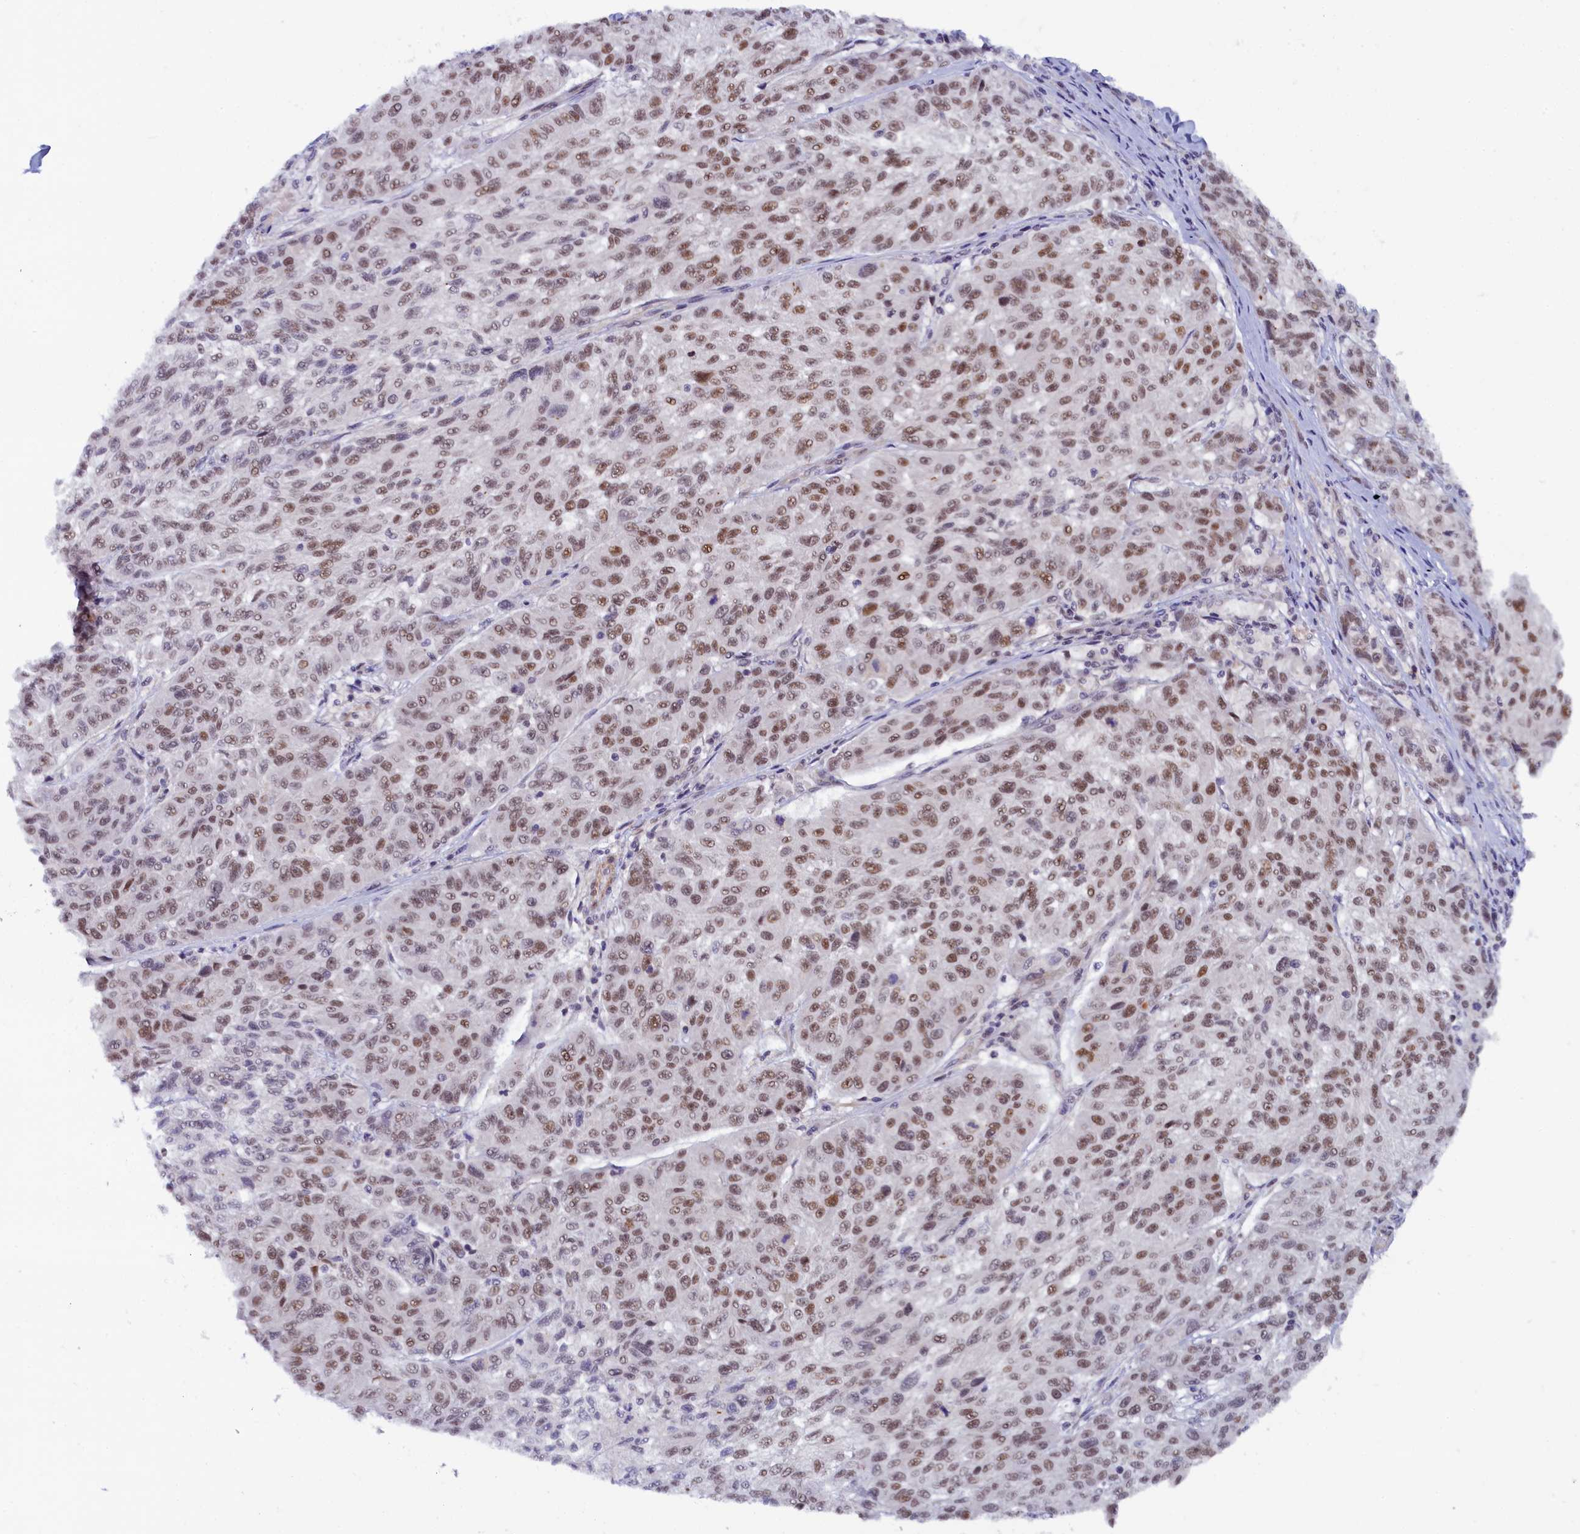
{"staining": {"intensity": "moderate", "quantity": ">75%", "location": "nuclear"}, "tissue": "melanoma", "cell_type": "Tumor cells", "image_type": "cancer", "snomed": [{"axis": "morphology", "description": "Malignant melanoma, NOS"}, {"axis": "topography", "description": "Skin"}], "caption": "A brown stain shows moderate nuclear expression of a protein in malignant melanoma tumor cells. Using DAB (brown) and hematoxylin (blue) stains, captured at high magnification using brightfield microscopy.", "gene": "INTS14", "patient": {"sex": "male", "age": 53}}